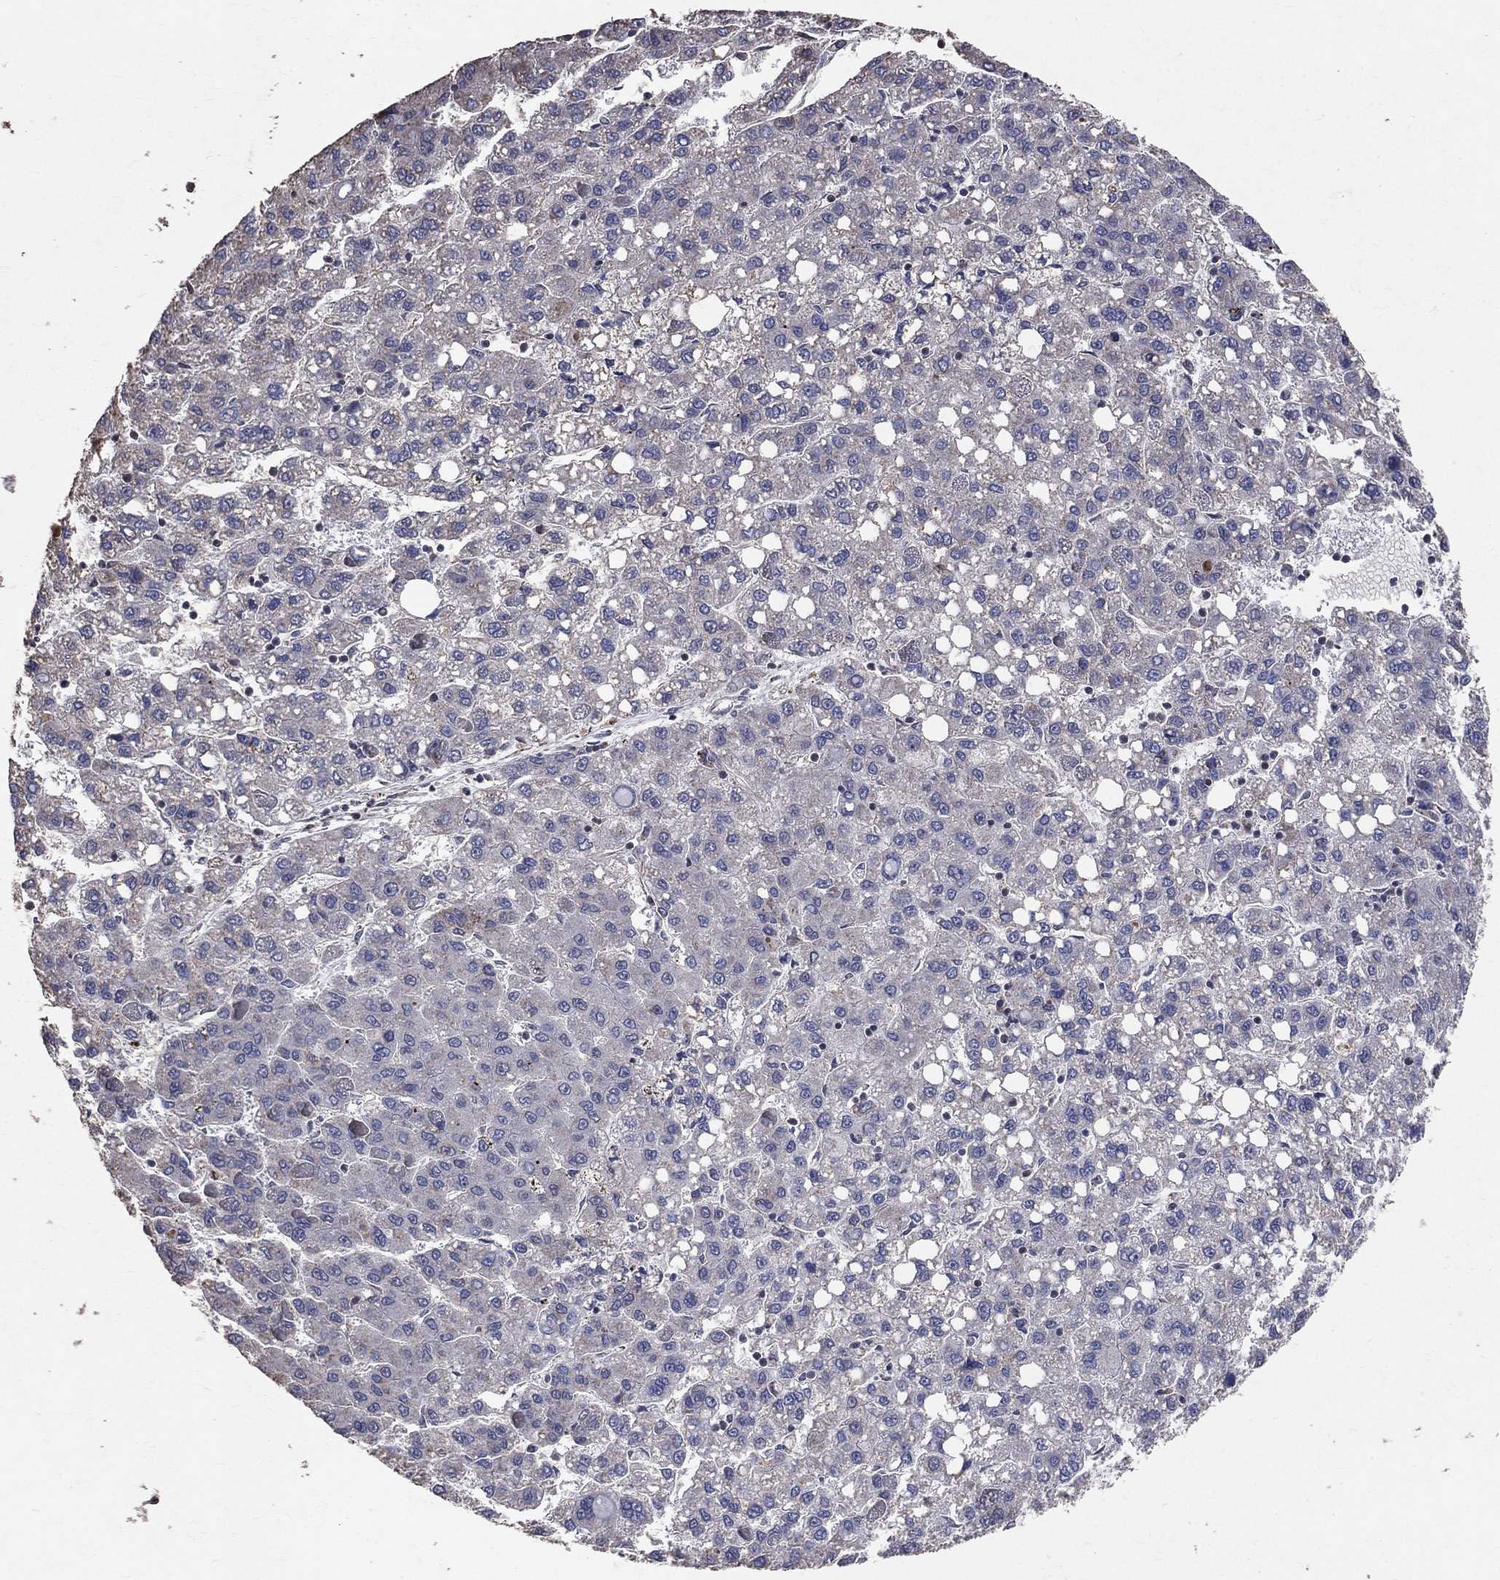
{"staining": {"intensity": "negative", "quantity": "none", "location": "none"}, "tissue": "liver cancer", "cell_type": "Tumor cells", "image_type": "cancer", "snomed": [{"axis": "morphology", "description": "Carcinoma, Hepatocellular, NOS"}, {"axis": "topography", "description": "Liver"}], "caption": "Image shows no protein staining in tumor cells of liver cancer tissue.", "gene": "LY6K", "patient": {"sex": "female", "age": 82}}